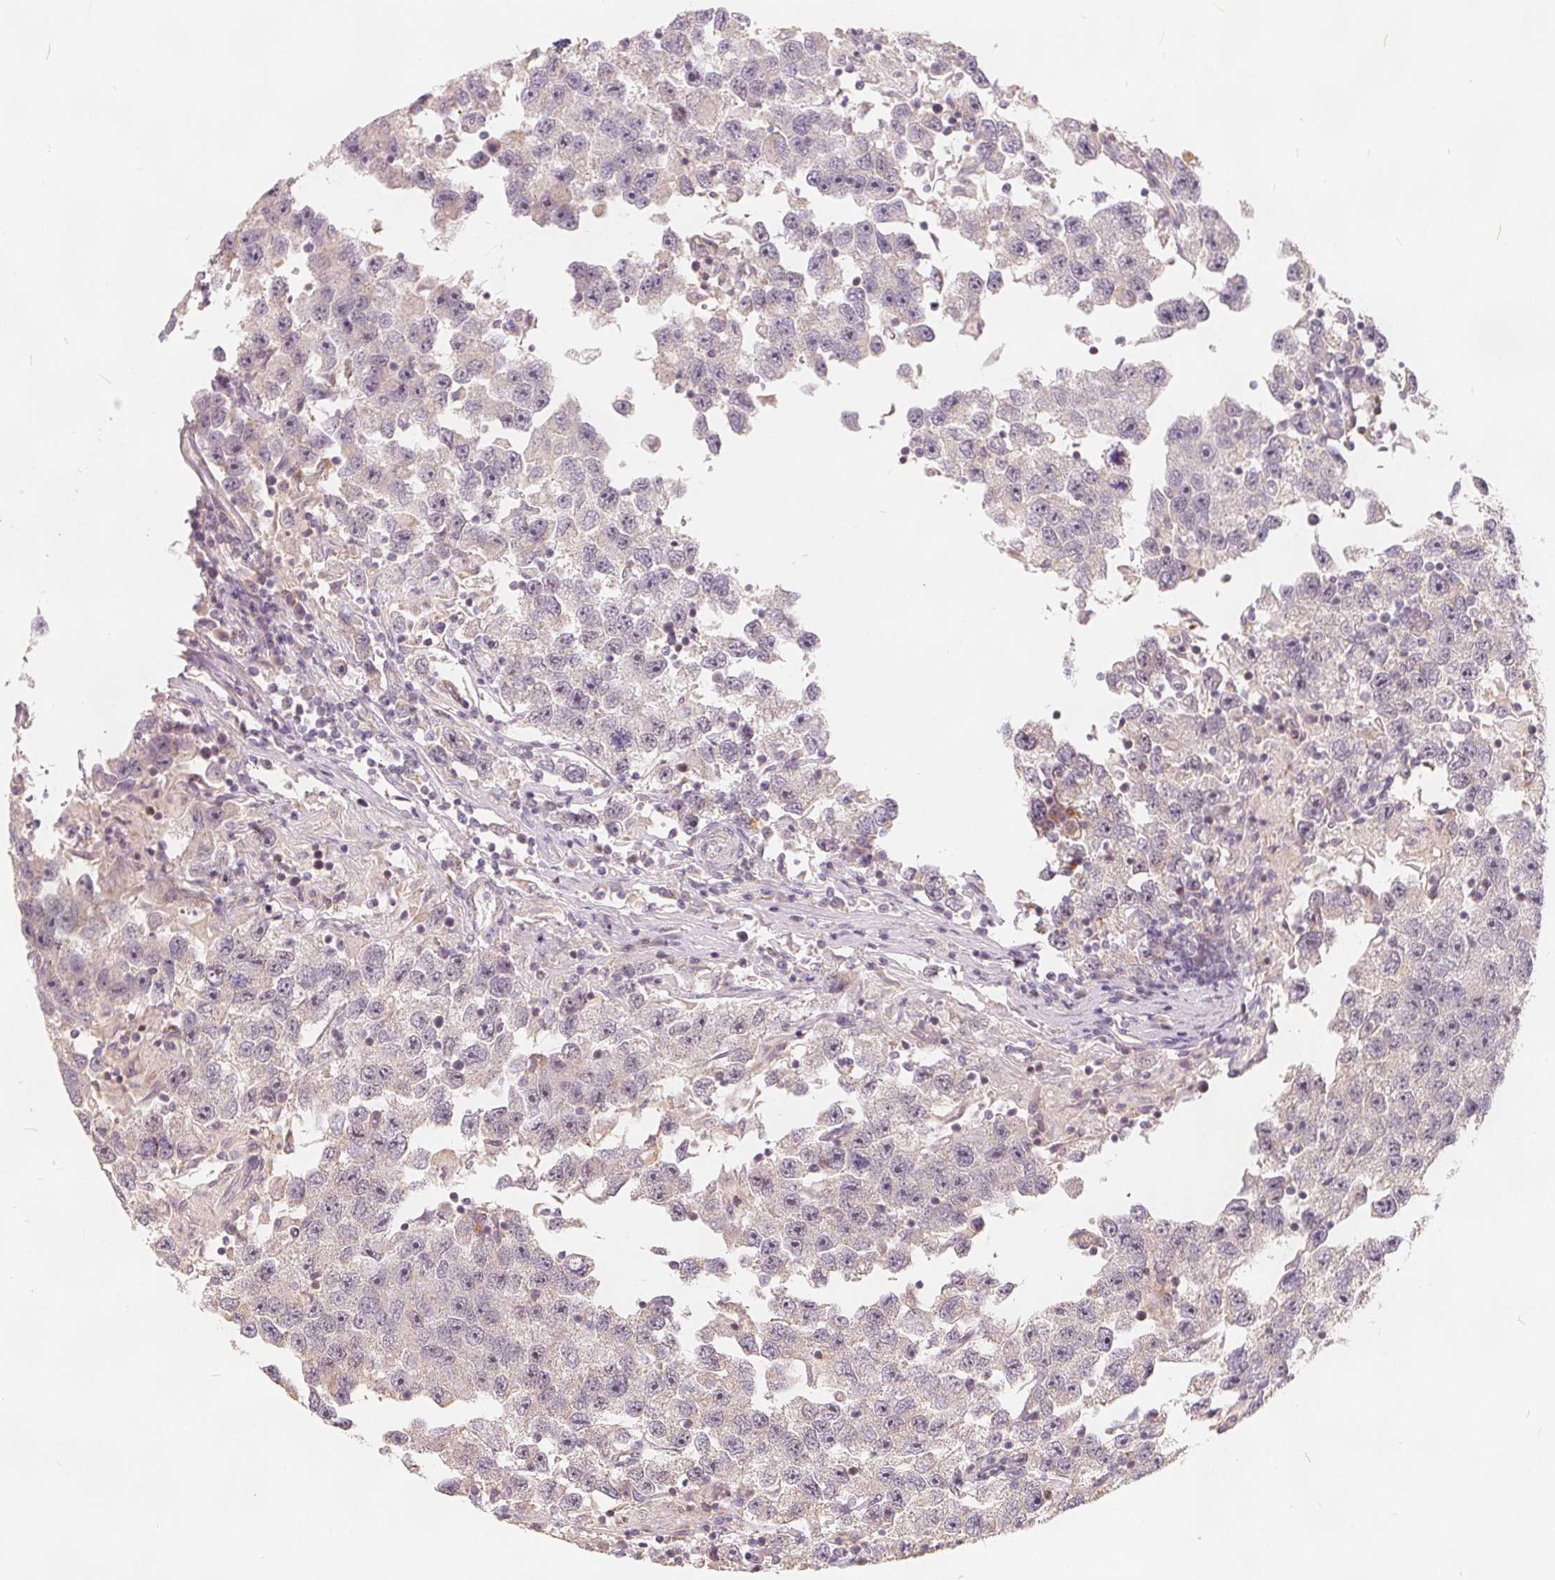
{"staining": {"intensity": "negative", "quantity": "none", "location": "none"}, "tissue": "testis cancer", "cell_type": "Tumor cells", "image_type": "cancer", "snomed": [{"axis": "morphology", "description": "Seminoma, NOS"}, {"axis": "topography", "description": "Testis"}], "caption": "Immunohistochemistry (IHC) image of human seminoma (testis) stained for a protein (brown), which reveals no staining in tumor cells. (DAB IHC, high magnification).", "gene": "DRC3", "patient": {"sex": "male", "age": 26}}